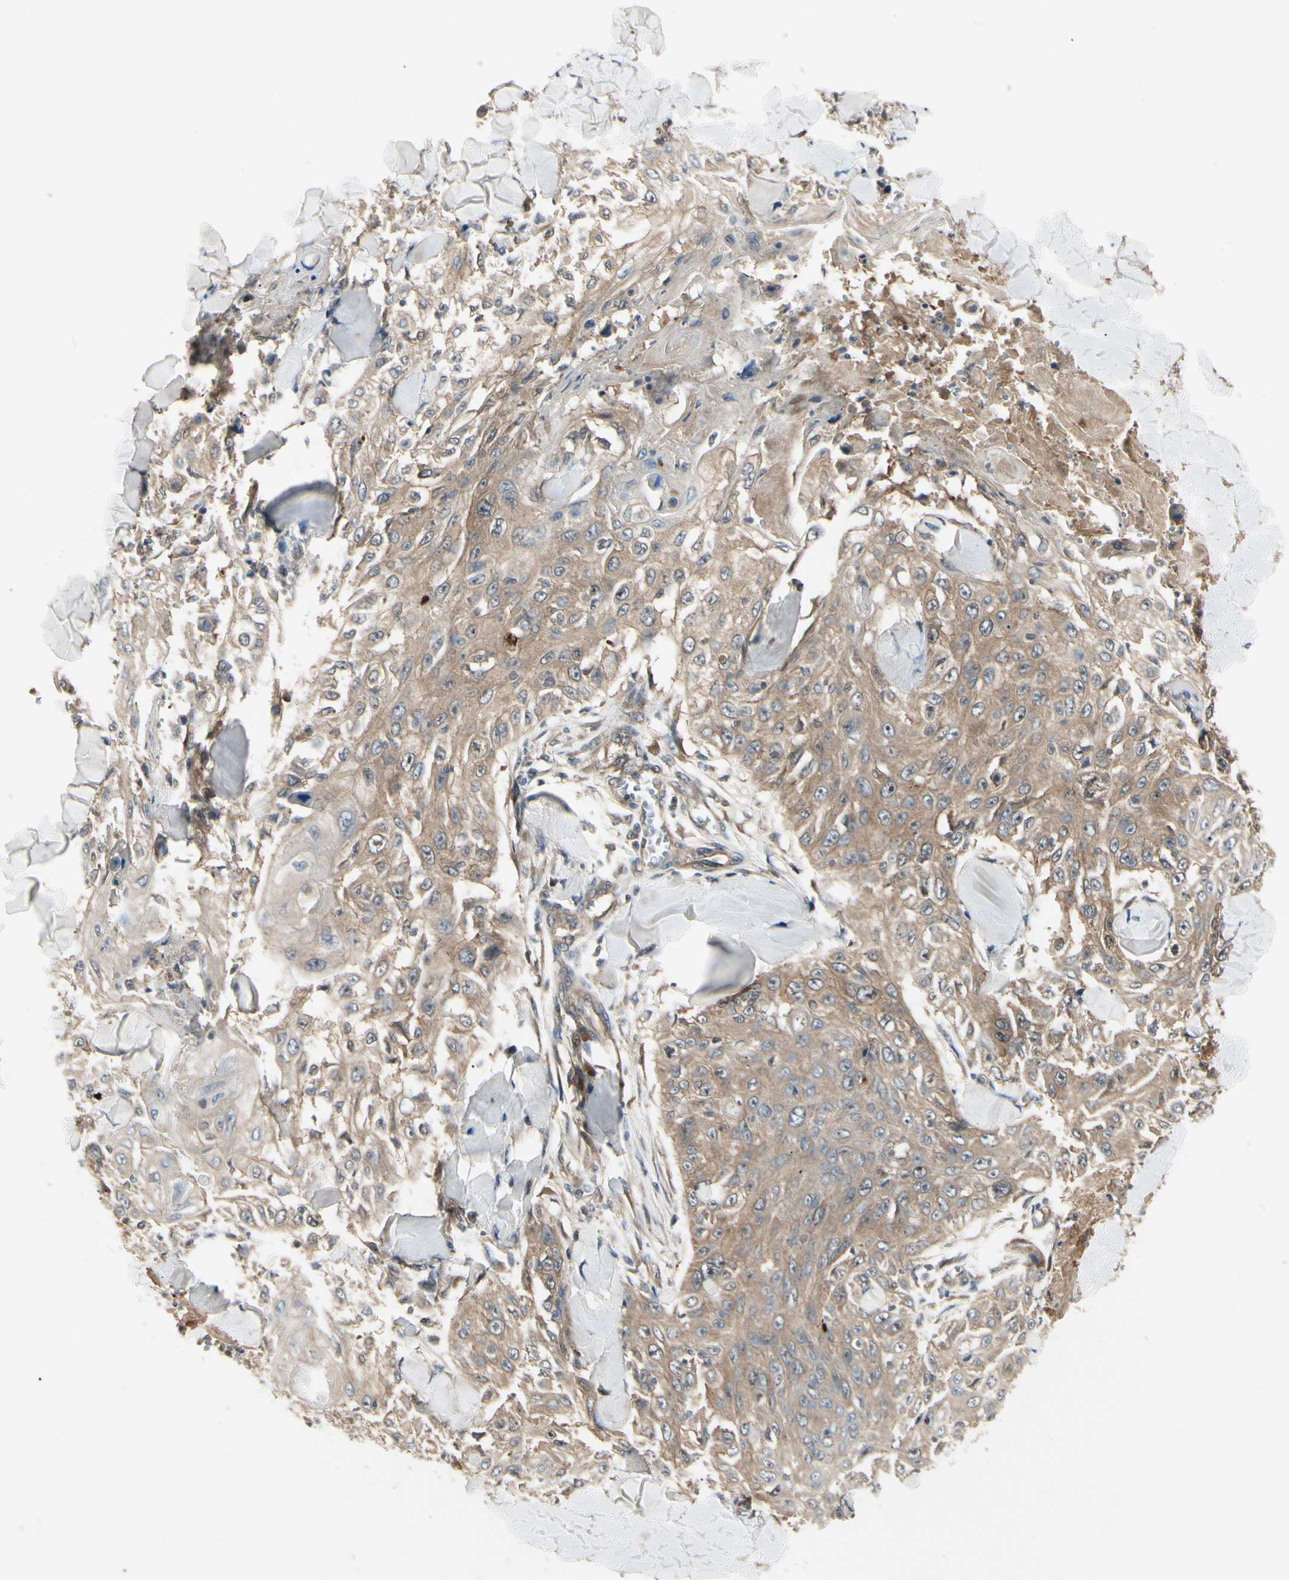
{"staining": {"intensity": "moderate", "quantity": ">75%", "location": "cytoplasmic/membranous"}, "tissue": "skin cancer", "cell_type": "Tumor cells", "image_type": "cancer", "snomed": [{"axis": "morphology", "description": "Squamous cell carcinoma, NOS"}, {"axis": "topography", "description": "Skin"}], "caption": "Immunohistochemistry image of human skin cancer stained for a protein (brown), which reveals medium levels of moderate cytoplasmic/membranous expression in approximately >75% of tumor cells.", "gene": "RNF14", "patient": {"sex": "male", "age": 86}}